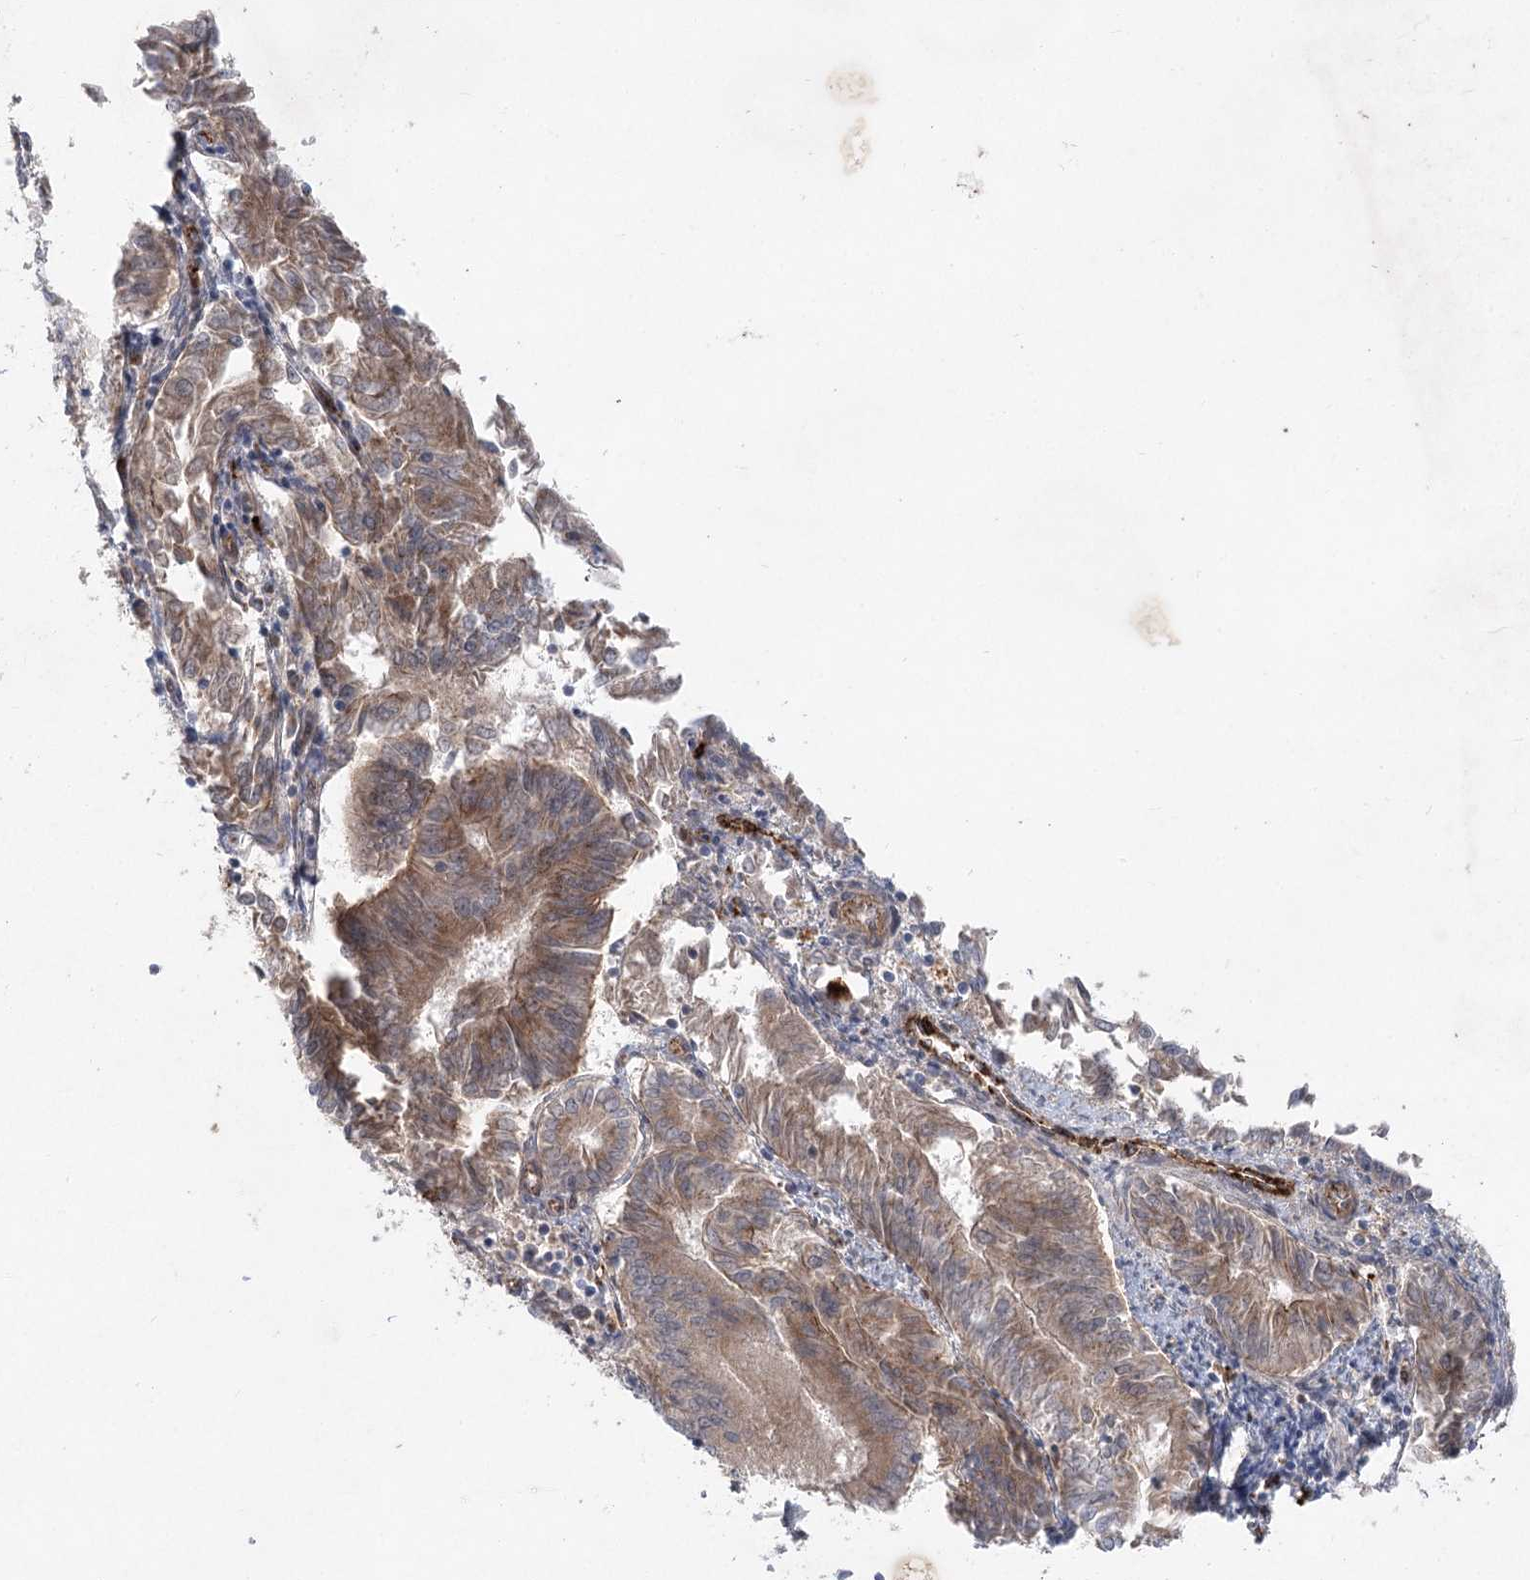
{"staining": {"intensity": "moderate", "quantity": ">75%", "location": "cytoplasmic/membranous"}, "tissue": "endometrial cancer", "cell_type": "Tumor cells", "image_type": "cancer", "snomed": [{"axis": "morphology", "description": "Adenocarcinoma, NOS"}, {"axis": "topography", "description": "Endometrium"}], "caption": "Immunohistochemical staining of human endometrial cancer (adenocarcinoma) reveals medium levels of moderate cytoplasmic/membranous protein expression in about >75% of tumor cells.", "gene": "METTL24", "patient": {"sex": "female", "age": 58}}